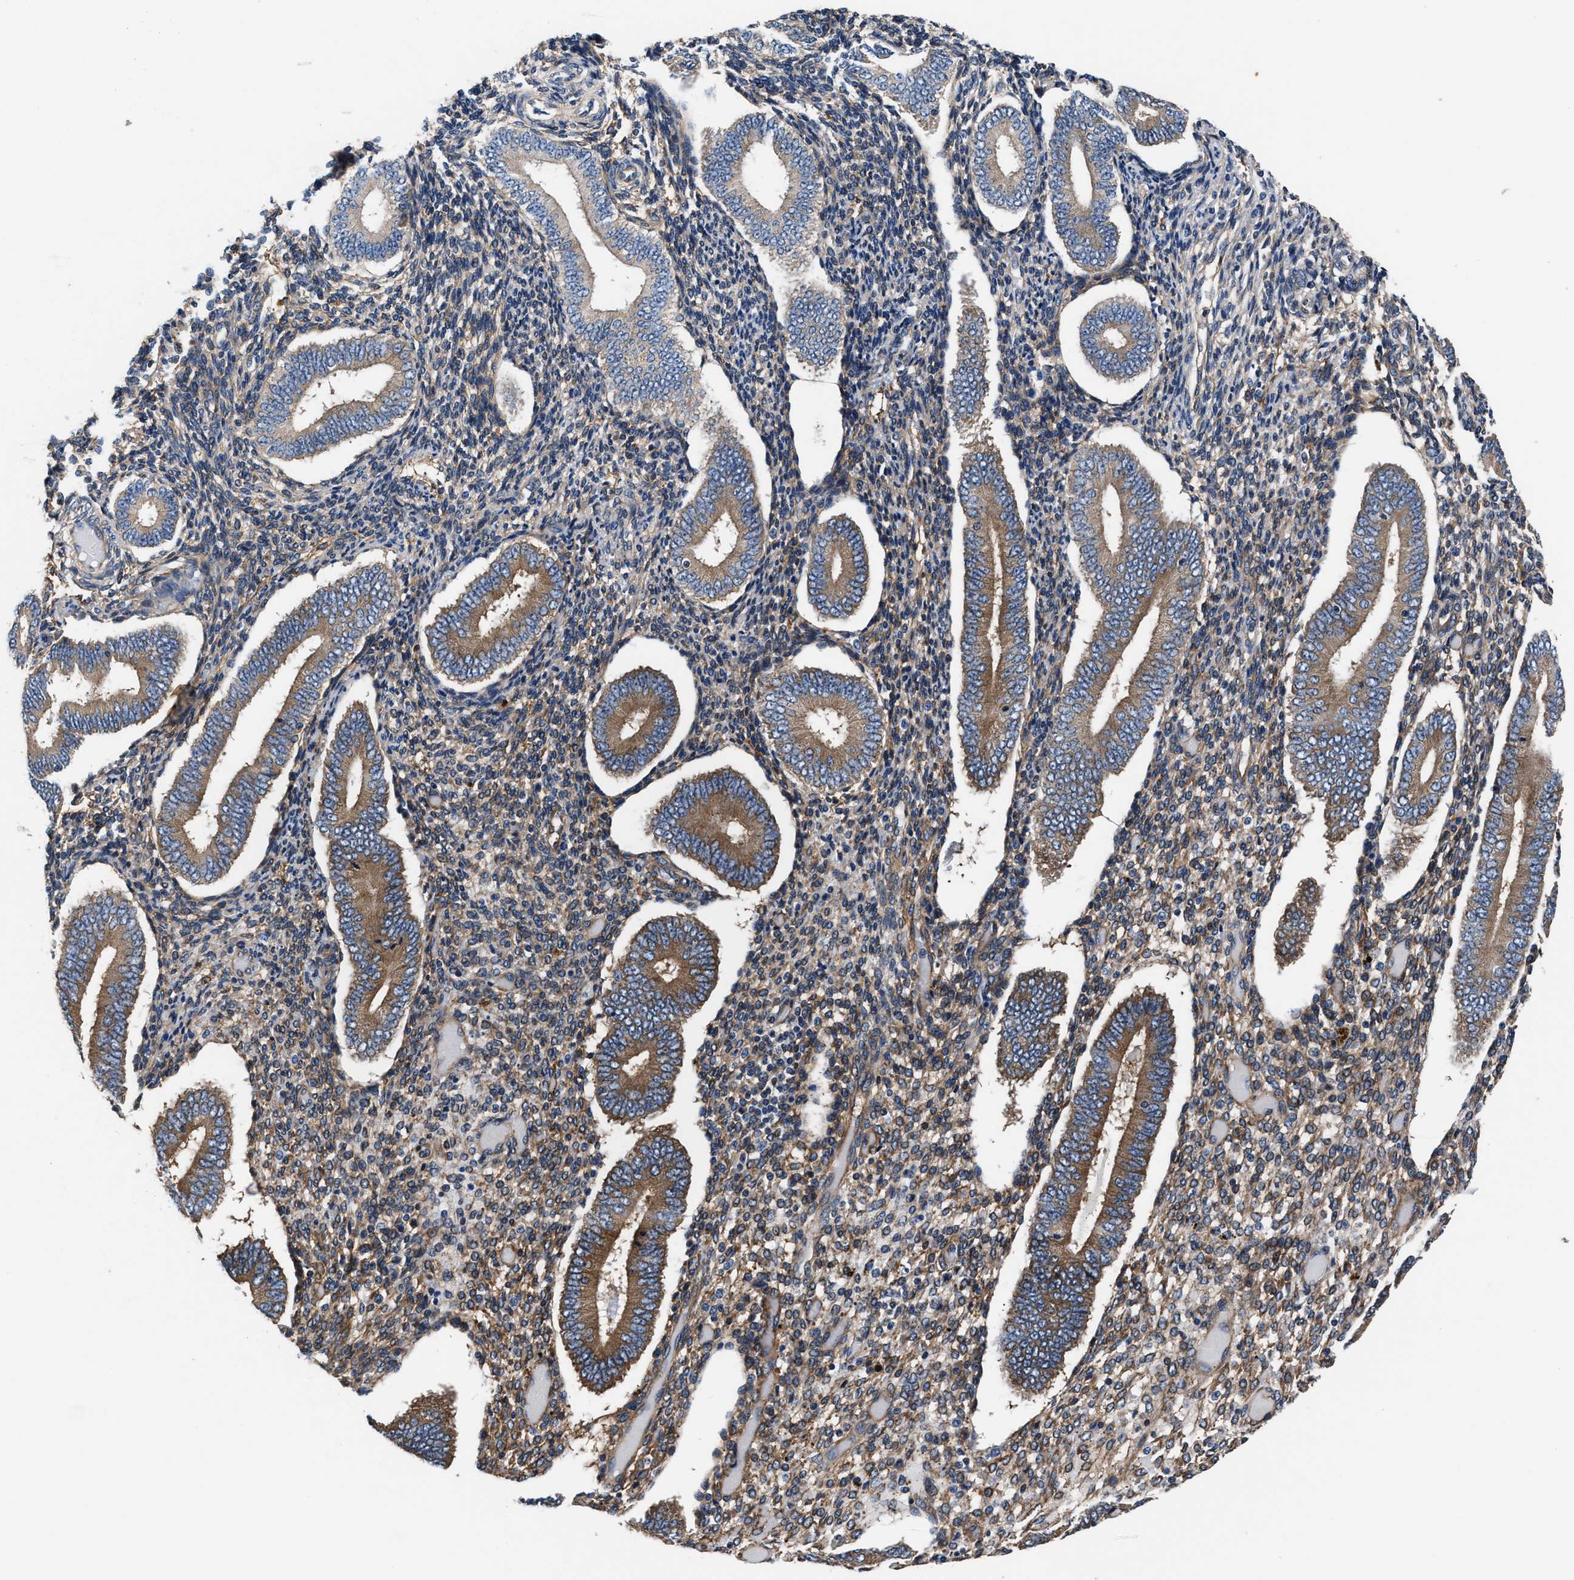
{"staining": {"intensity": "moderate", "quantity": "25%-75%", "location": "cytoplasmic/membranous"}, "tissue": "endometrium", "cell_type": "Cells in endometrial stroma", "image_type": "normal", "snomed": [{"axis": "morphology", "description": "Normal tissue, NOS"}, {"axis": "topography", "description": "Endometrium"}], "caption": "Immunohistochemistry (IHC) micrograph of unremarkable endometrium stained for a protein (brown), which displays medium levels of moderate cytoplasmic/membranous expression in about 25%-75% of cells in endometrial stroma.", "gene": "SH3GL1", "patient": {"sex": "female", "age": 42}}